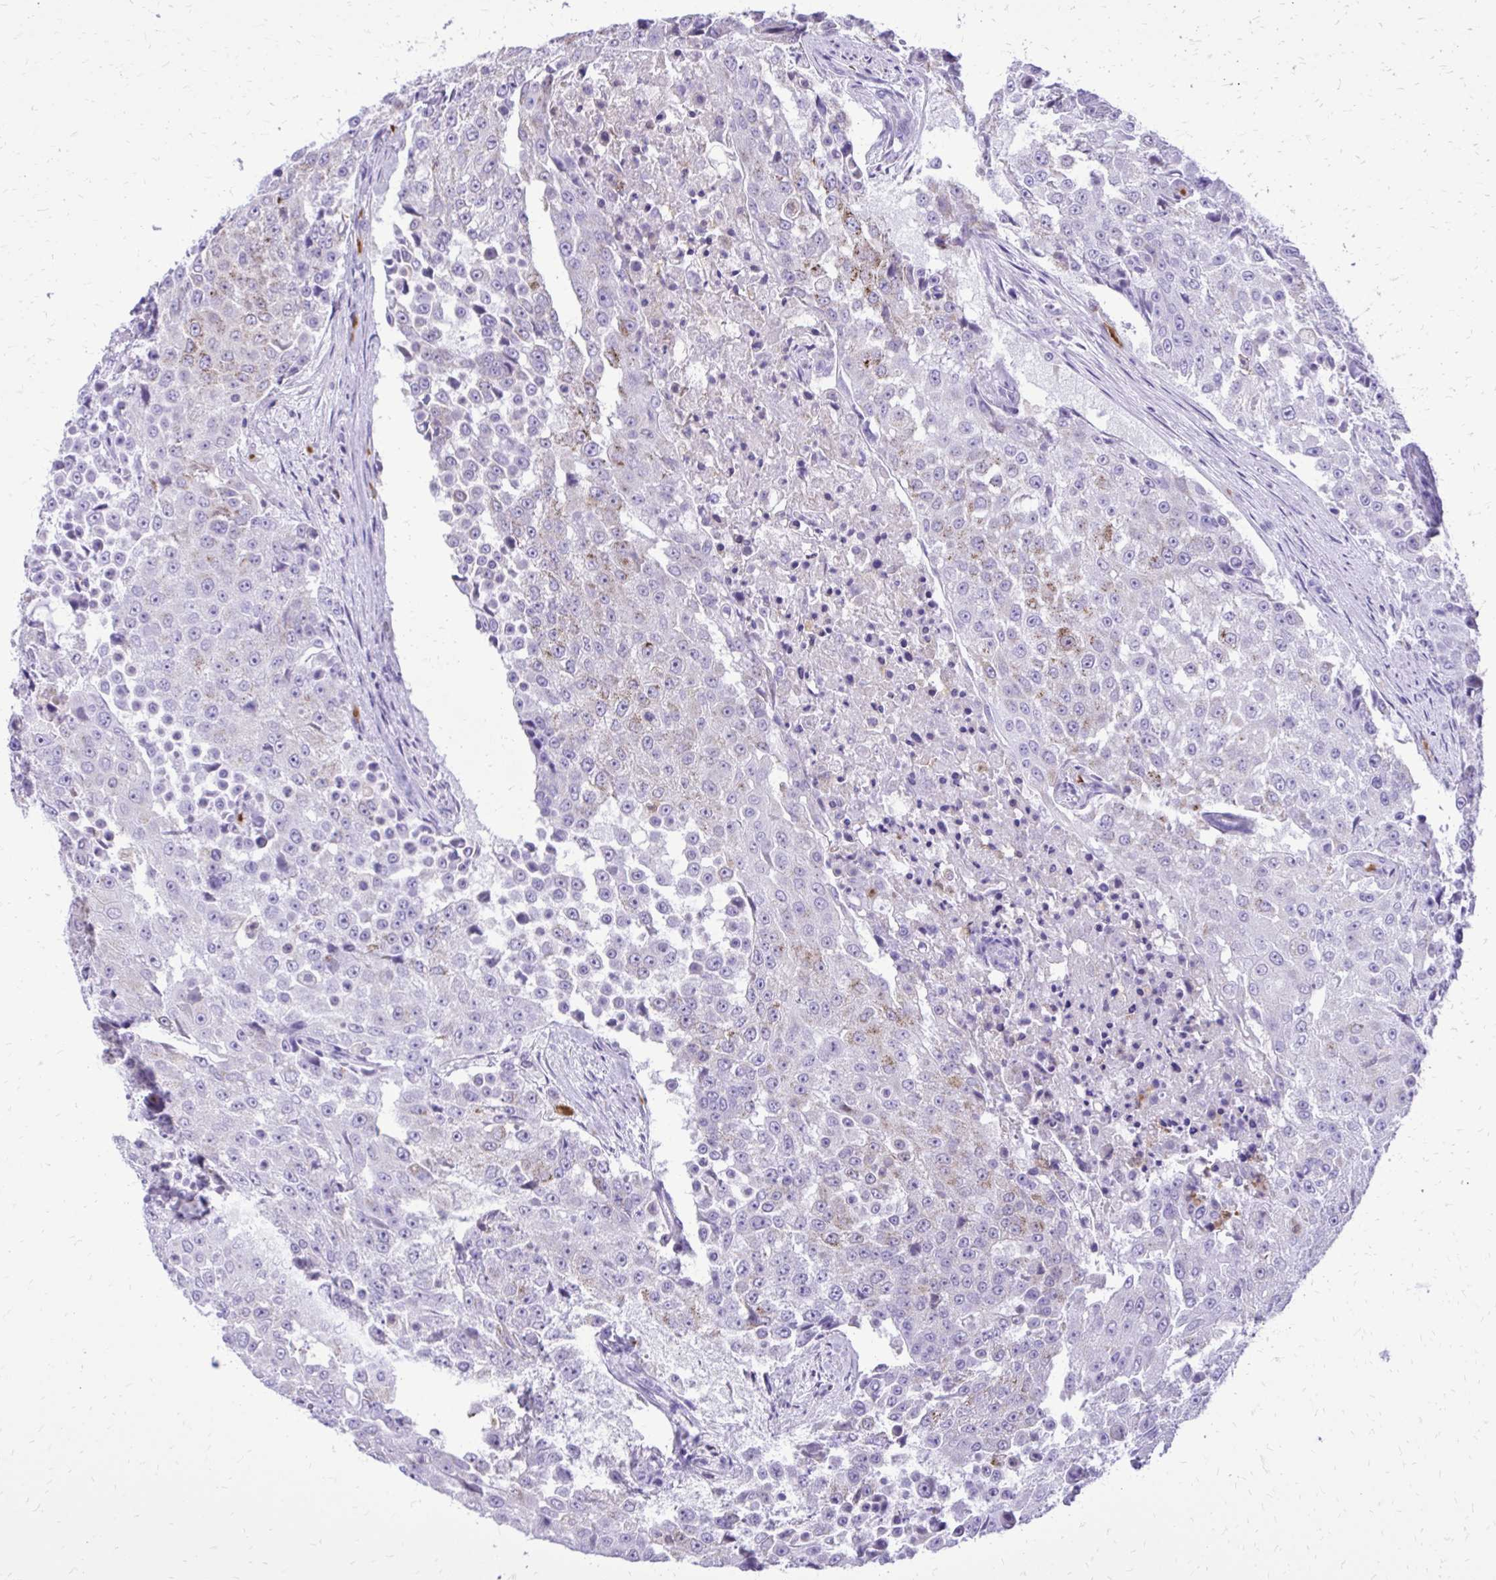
{"staining": {"intensity": "negative", "quantity": "none", "location": "none"}, "tissue": "urothelial cancer", "cell_type": "Tumor cells", "image_type": "cancer", "snomed": [{"axis": "morphology", "description": "Urothelial carcinoma, High grade"}, {"axis": "topography", "description": "Urinary bladder"}], "caption": "Histopathology image shows no protein staining in tumor cells of urothelial cancer tissue.", "gene": "CAT", "patient": {"sex": "female", "age": 63}}